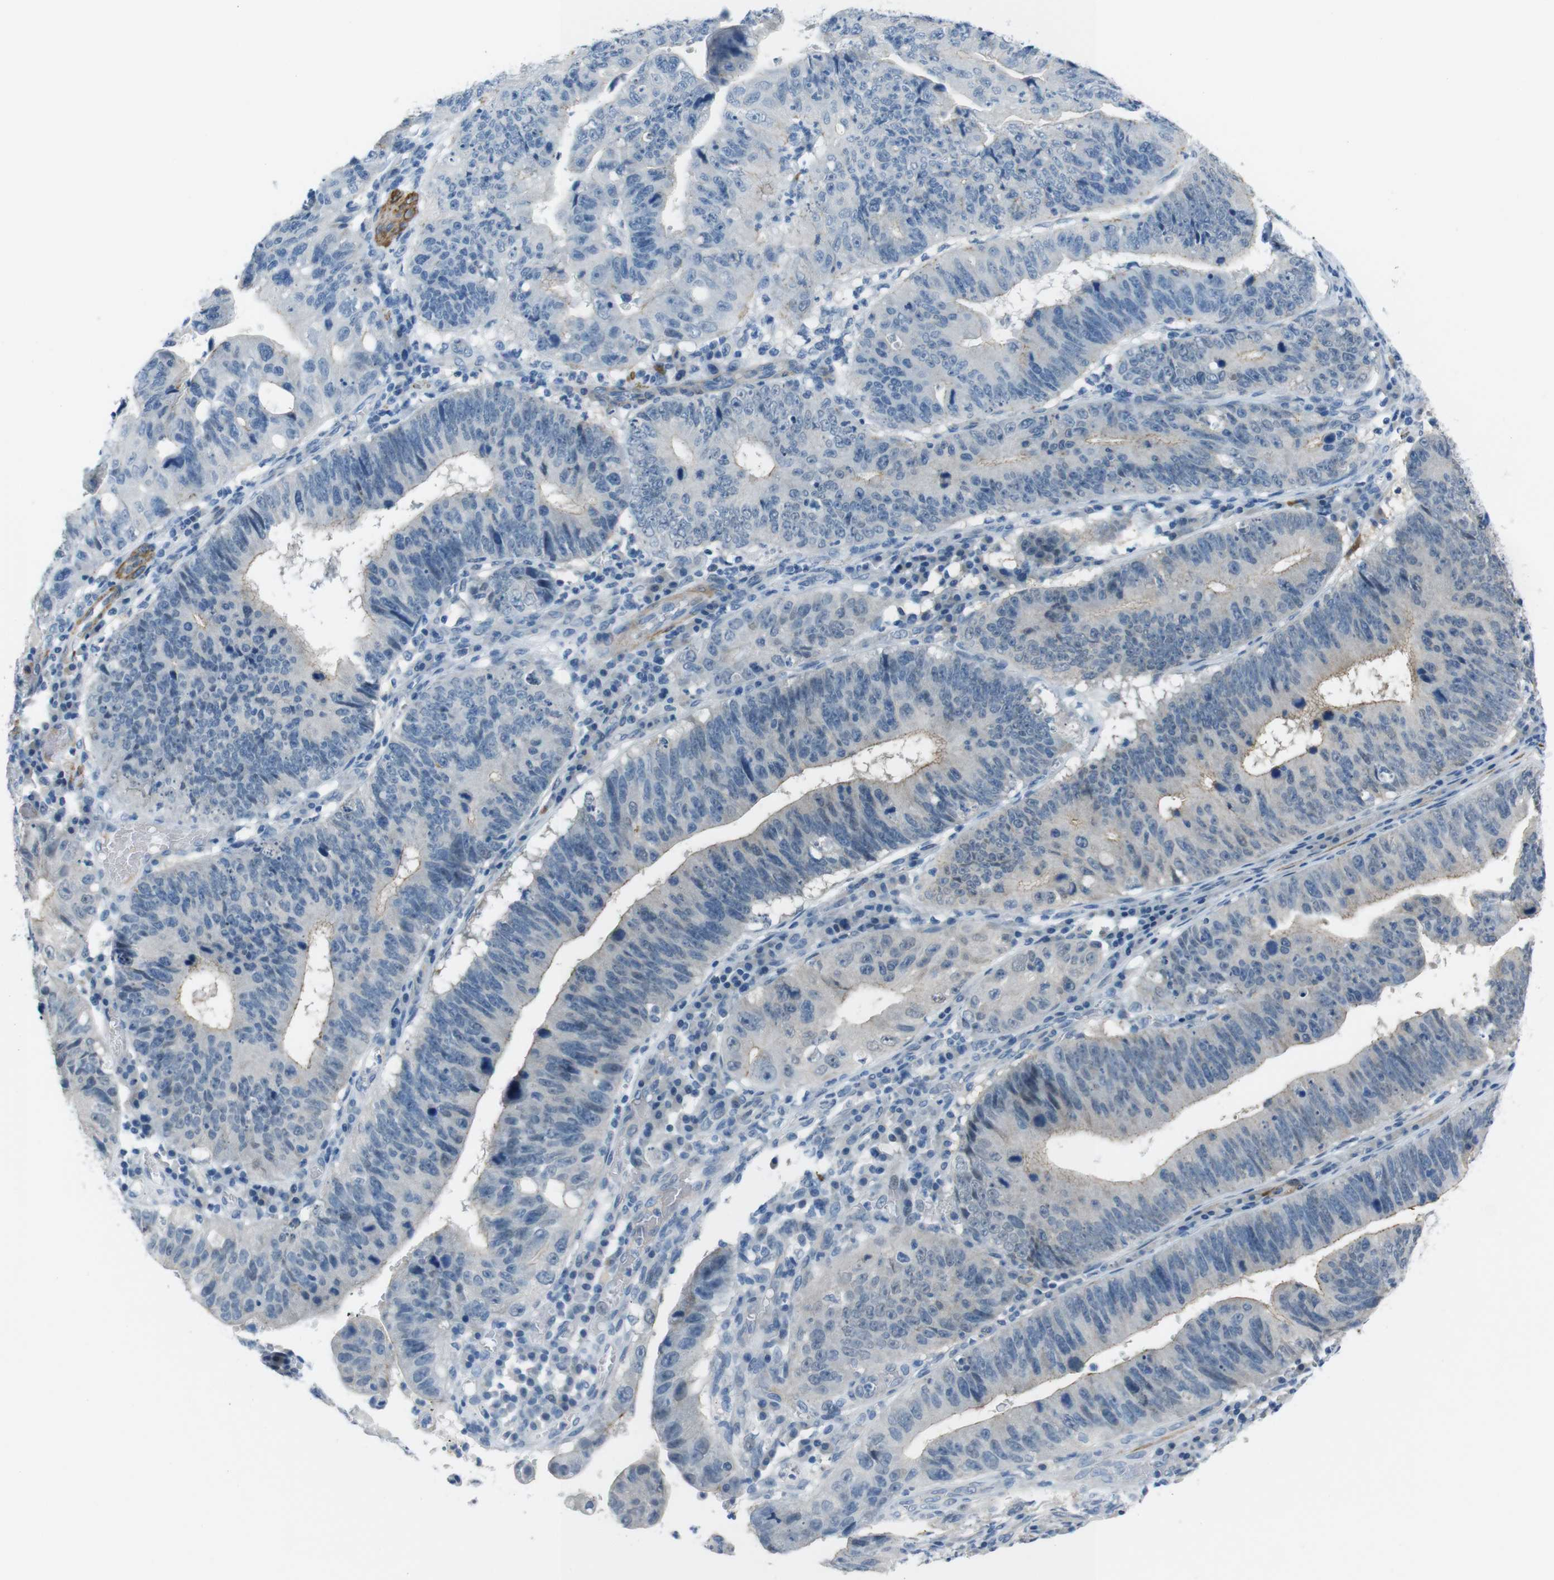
{"staining": {"intensity": "weak", "quantity": "<25%", "location": "cytoplasmic/membranous"}, "tissue": "stomach cancer", "cell_type": "Tumor cells", "image_type": "cancer", "snomed": [{"axis": "morphology", "description": "Adenocarcinoma, NOS"}, {"axis": "topography", "description": "Stomach"}], "caption": "IHC histopathology image of neoplastic tissue: stomach cancer (adenocarcinoma) stained with DAB (3,3'-diaminobenzidine) exhibits no significant protein staining in tumor cells.", "gene": "HRH2", "patient": {"sex": "male", "age": 59}}